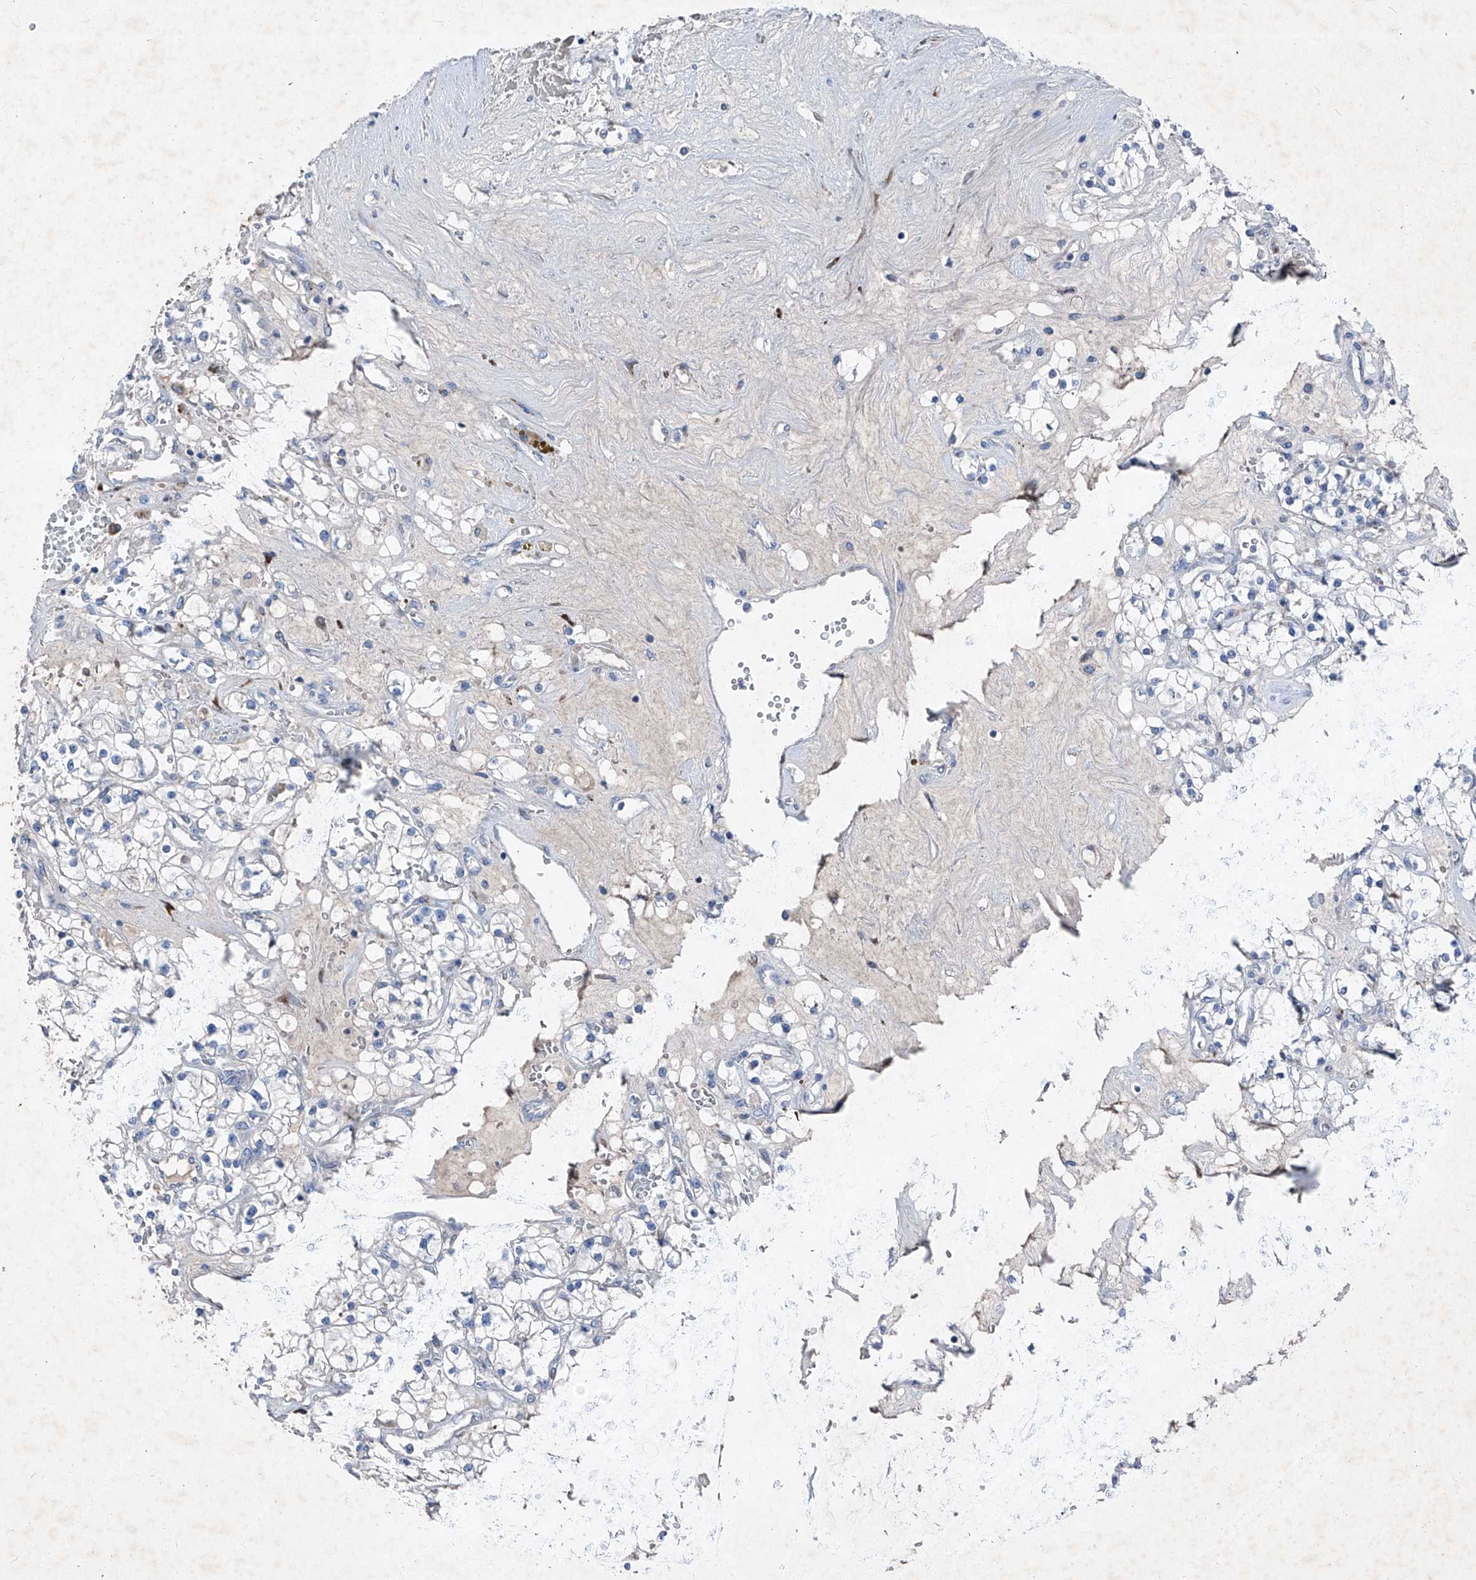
{"staining": {"intensity": "negative", "quantity": "none", "location": "none"}, "tissue": "renal cancer", "cell_type": "Tumor cells", "image_type": "cancer", "snomed": [{"axis": "morphology", "description": "Normal tissue, NOS"}, {"axis": "morphology", "description": "Adenocarcinoma, NOS"}, {"axis": "topography", "description": "Kidney"}], "caption": "The histopathology image shows no significant expression in tumor cells of renal cancer. (DAB immunohistochemistry, high magnification).", "gene": "IFI27", "patient": {"sex": "male", "age": 68}}